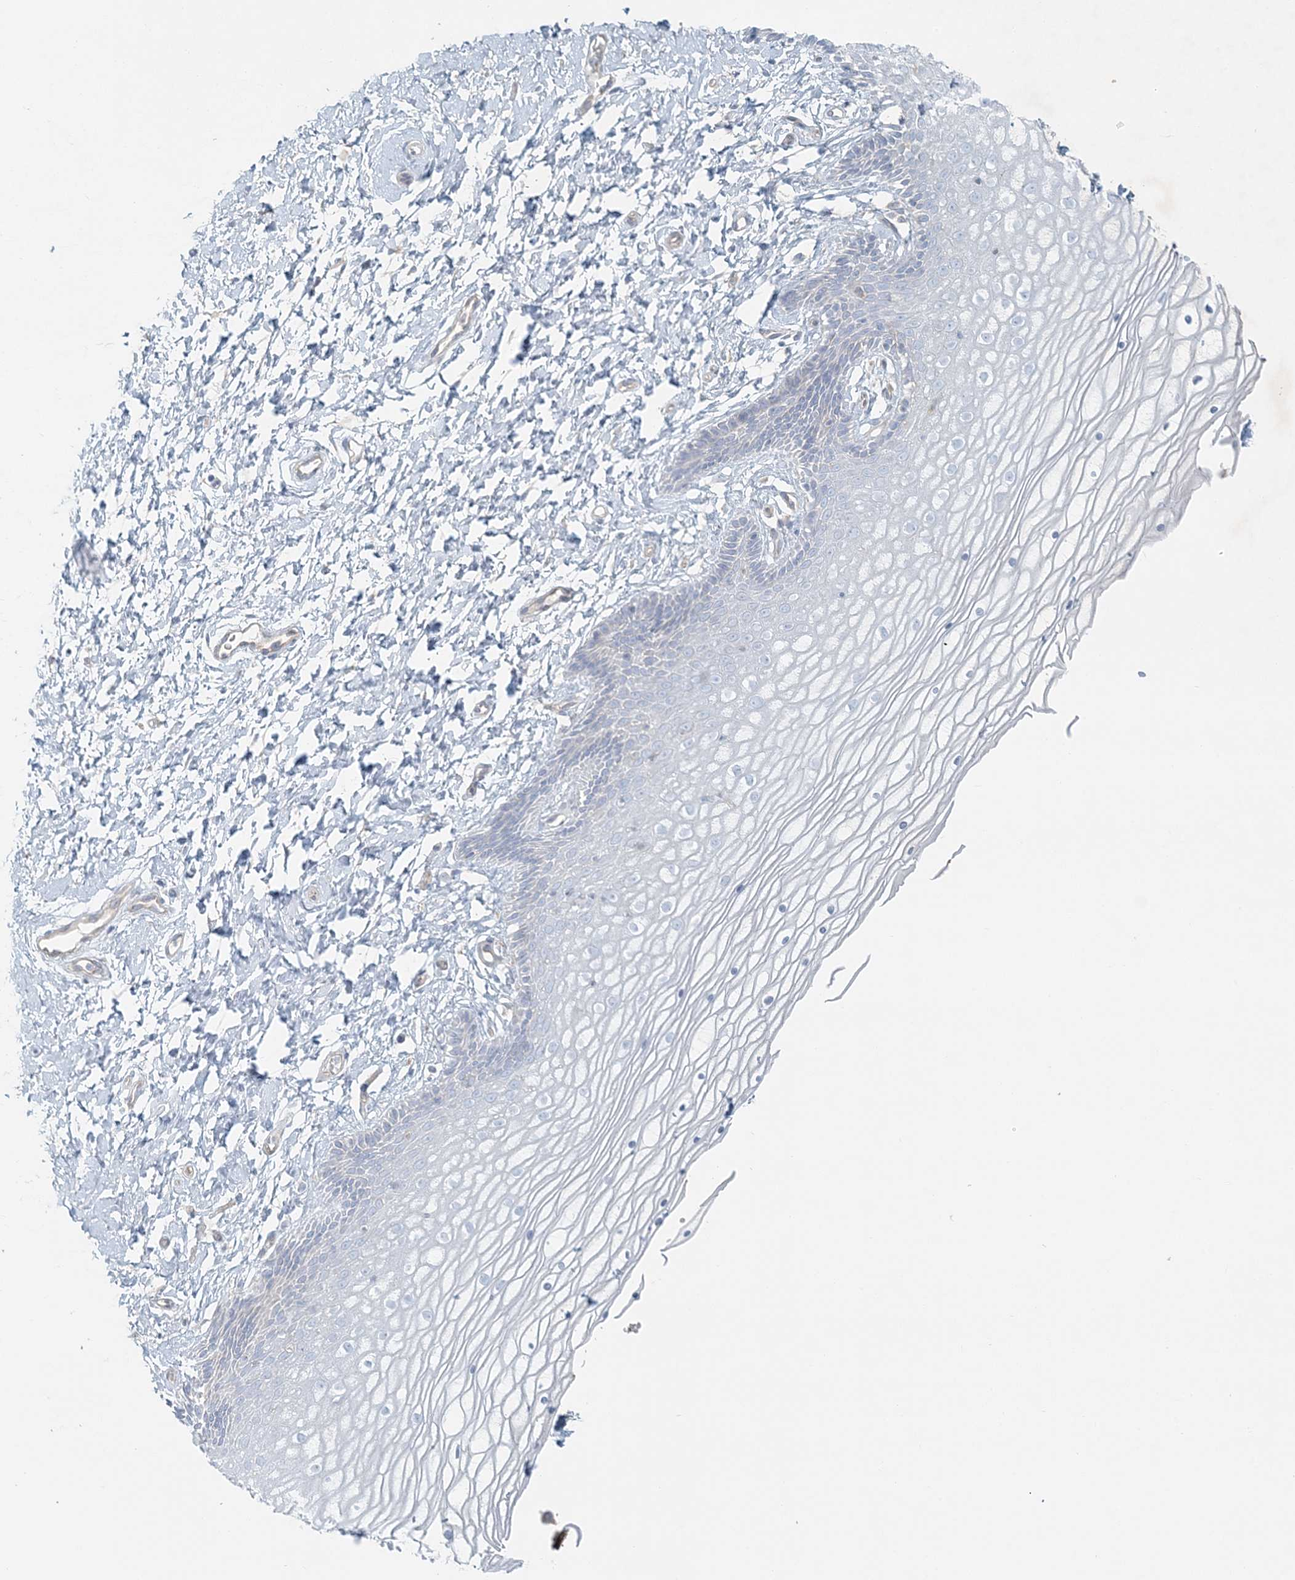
{"staining": {"intensity": "negative", "quantity": "none", "location": "none"}, "tissue": "vagina", "cell_type": "Squamous epithelial cells", "image_type": "normal", "snomed": [{"axis": "morphology", "description": "Normal tissue, NOS"}, {"axis": "topography", "description": "Vagina"}, {"axis": "topography", "description": "Cervix"}], "caption": "This is a photomicrograph of immunohistochemistry (IHC) staining of benign vagina, which shows no expression in squamous epithelial cells.", "gene": "STK11IP", "patient": {"sex": "female", "age": 40}}